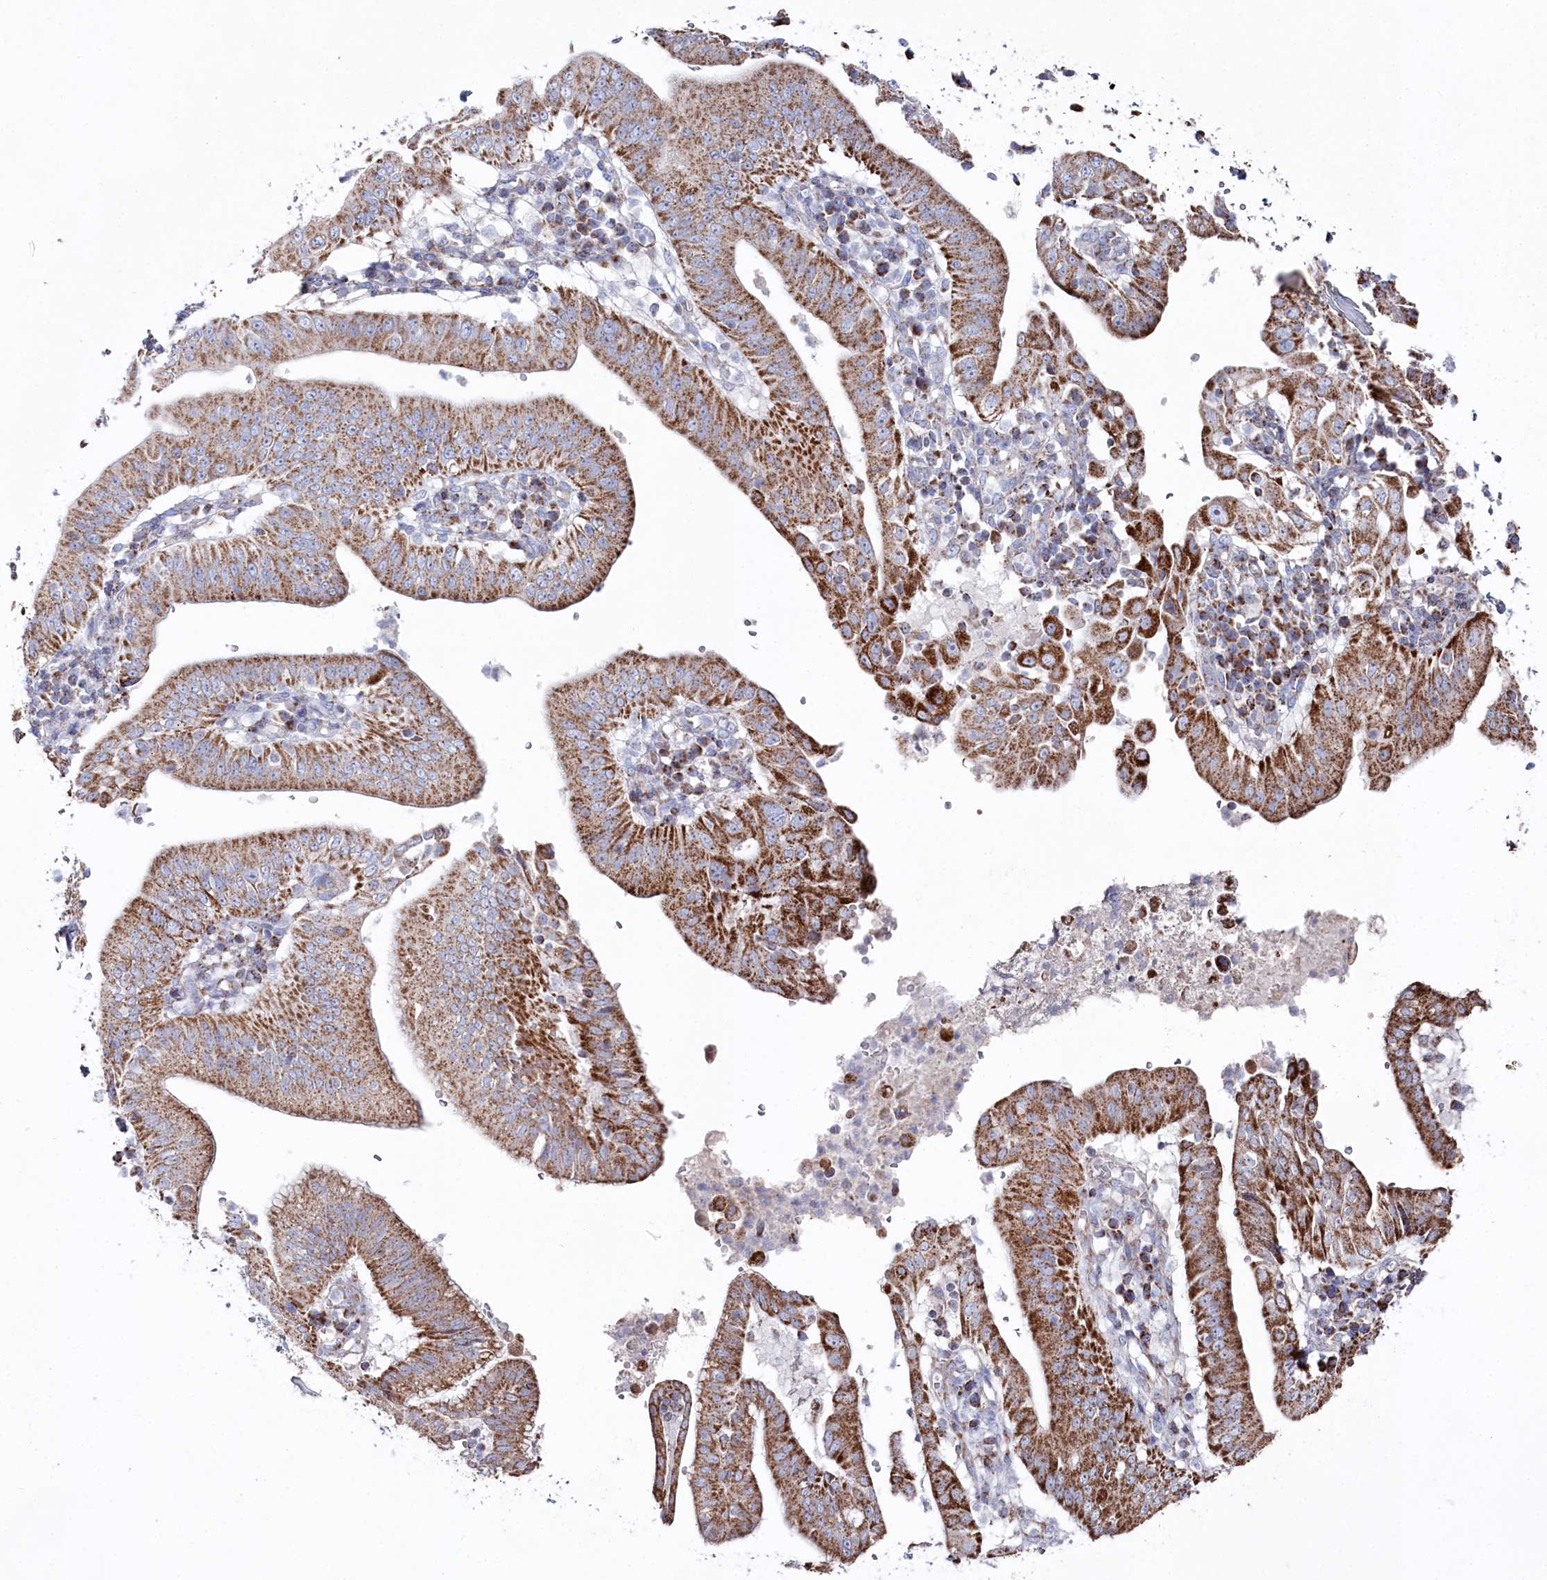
{"staining": {"intensity": "moderate", "quantity": ">75%", "location": "cytoplasmic/membranous"}, "tissue": "pancreatic cancer", "cell_type": "Tumor cells", "image_type": "cancer", "snomed": [{"axis": "morphology", "description": "Adenocarcinoma, NOS"}, {"axis": "topography", "description": "Pancreas"}], "caption": "Immunohistochemical staining of adenocarcinoma (pancreatic) exhibits moderate cytoplasmic/membranous protein positivity in approximately >75% of tumor cells.", "gene": "GLS2", "patient": {"sex": "male", "age": 68}}